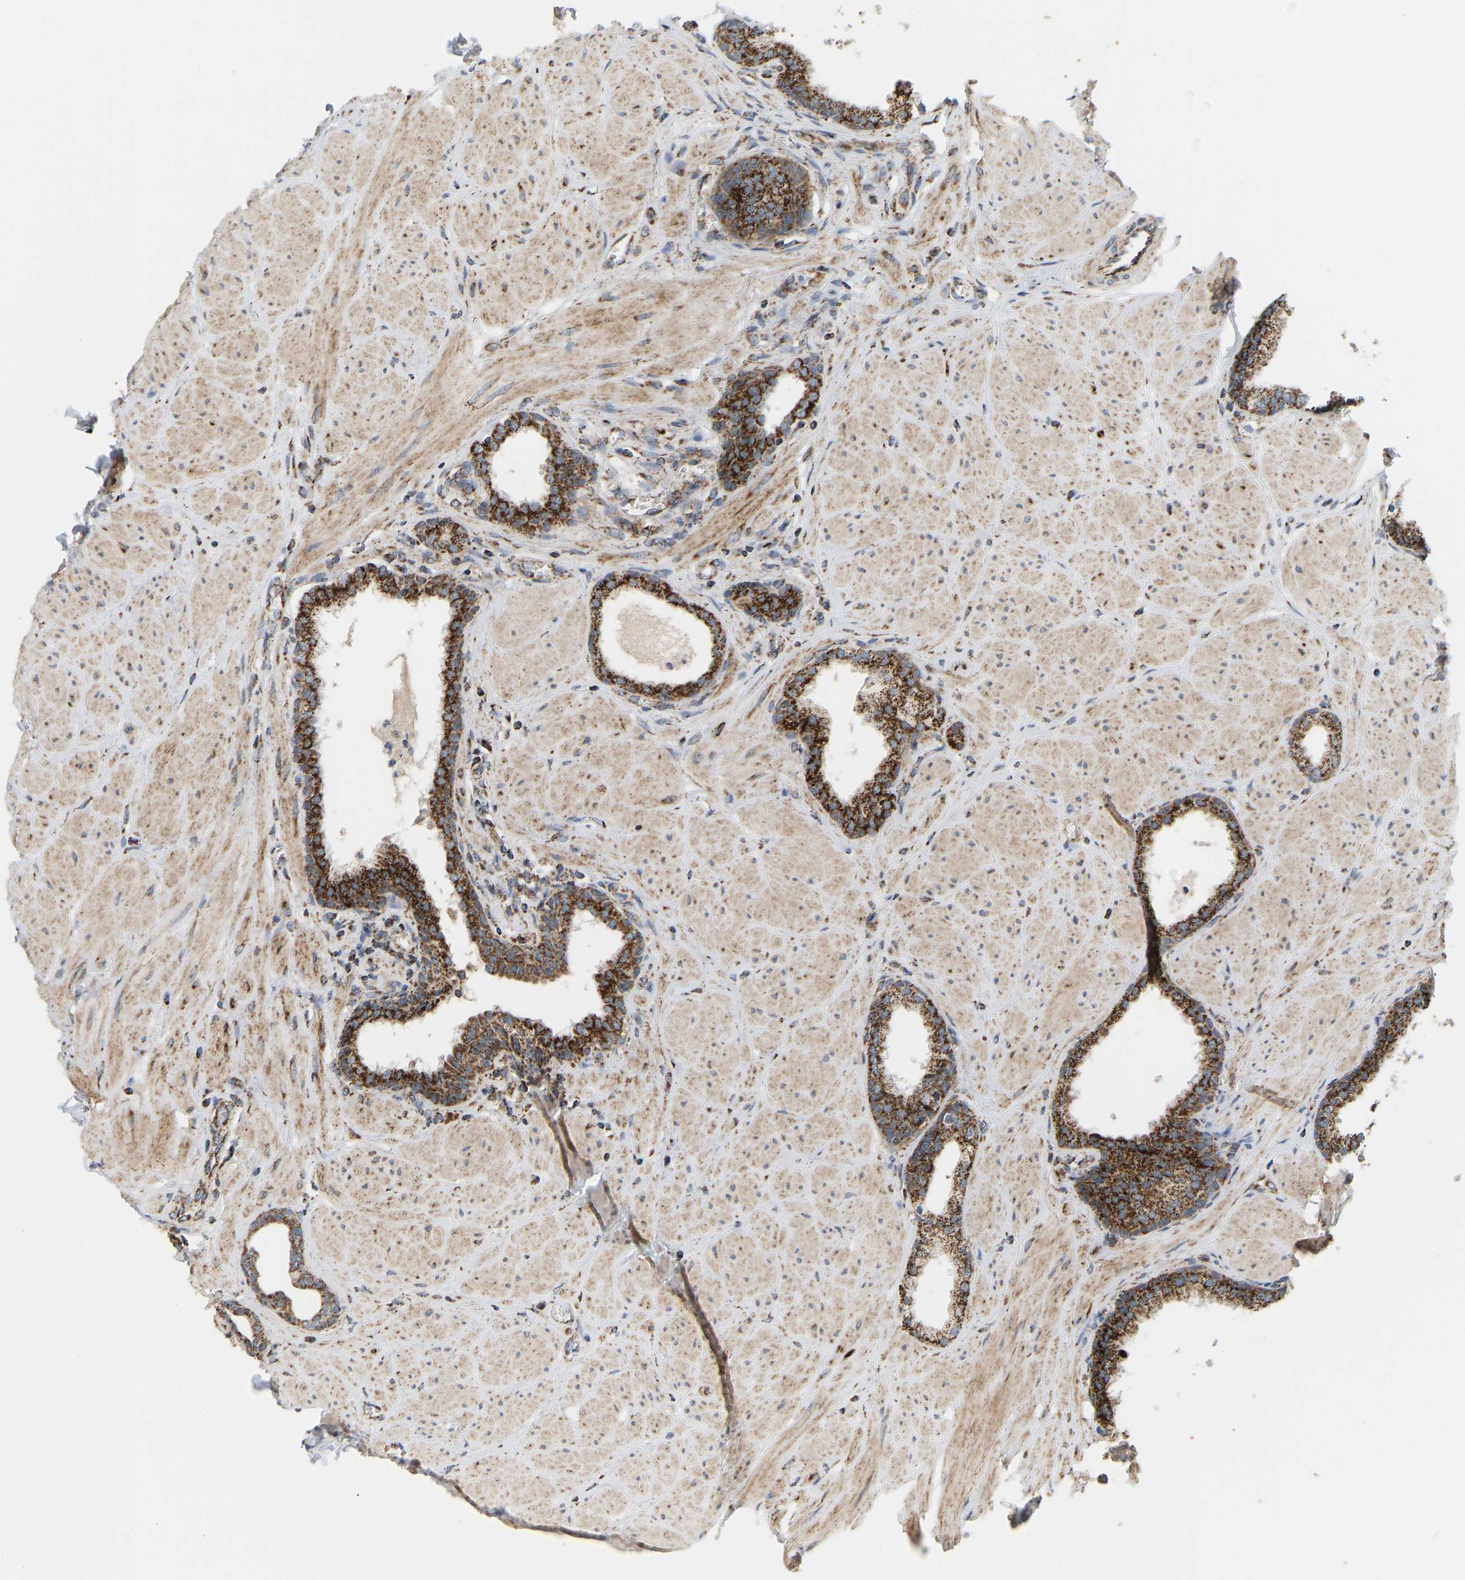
{"staining": {"intensity": "strong", "quantity": ">75%", "location": "cytoplasmic/membranous"}, "tissue": "prostate", "cell_type": "Glandular cells", "image_type": "normal", "snomed": [{"axis": "morphology", "description": "Normal tissue, NOS"}, {"axis": "topography", "description": "Prostate"}], "caption": "Benign prostate was stained to show a protein in brown. There is high levels of strong cytoplasmic/membranous staining in about >75% of glandular cells.", "gene": "GPSM2", "patient": {"sex": "male", "age": 51}}